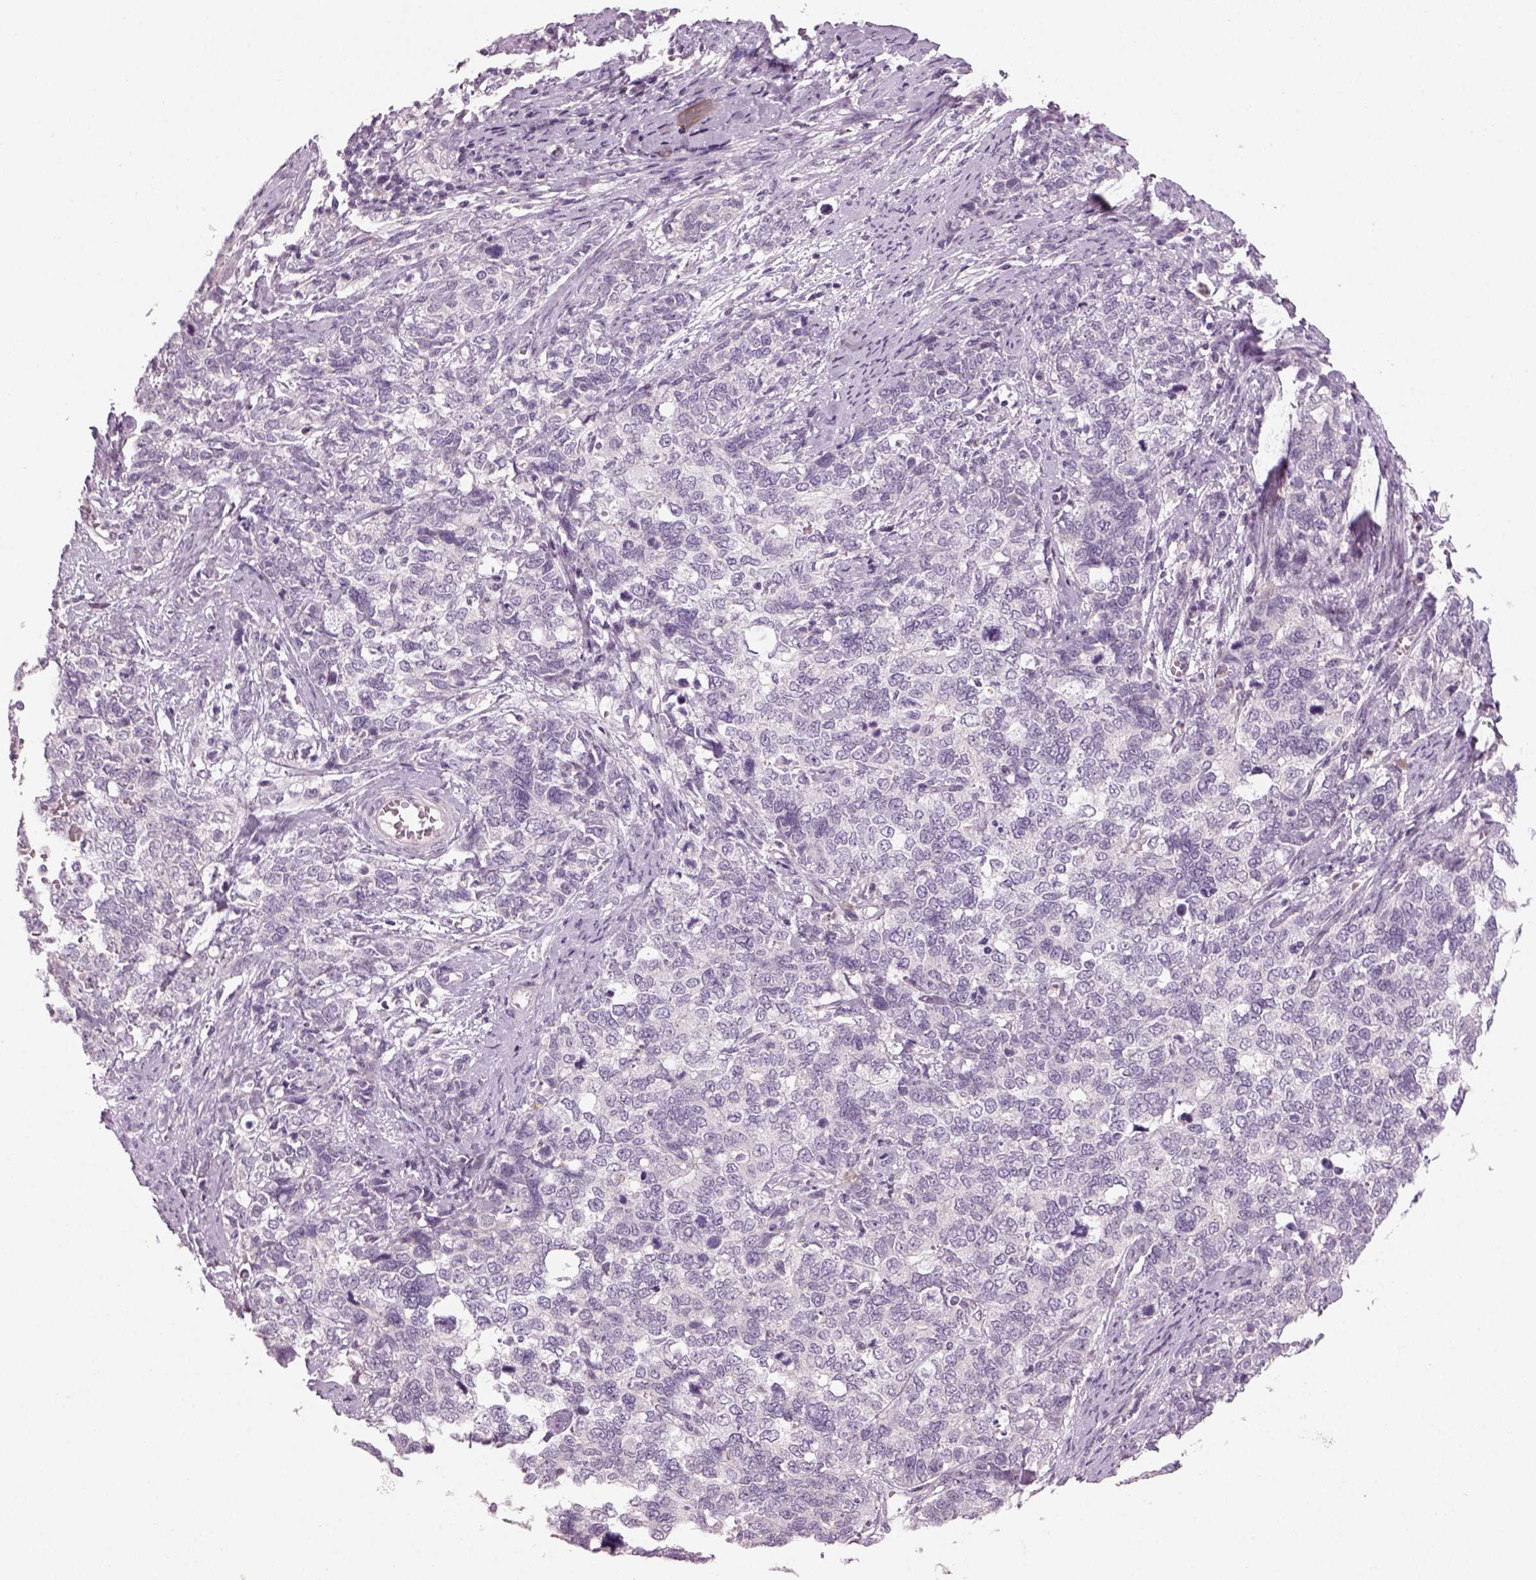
{"staining": {"intensity": "negative", "quantity": "none", "location": "none"}, "tissue": "cervical cancer", "cell_type": "Tumor cells", "image_type": "cancer", "snomed": [{"axis": "morphology", "description": "Squamous cell carcinoma, NOS"}, {"axis": "topography", "description": "Cervix"}], "caption": "This photomicrograph is of cervical cancer (squamous cell carcinoma) stained with immunohistochemistry to label a protein in brown with the nuclei are counter-stained blue. There is no expression in tumor cells. (DAB (3,3'-diaminobenzidine) IHC, high magnification).", "gene": "PENK", "patient": {"sex": "female", "age": 63}}